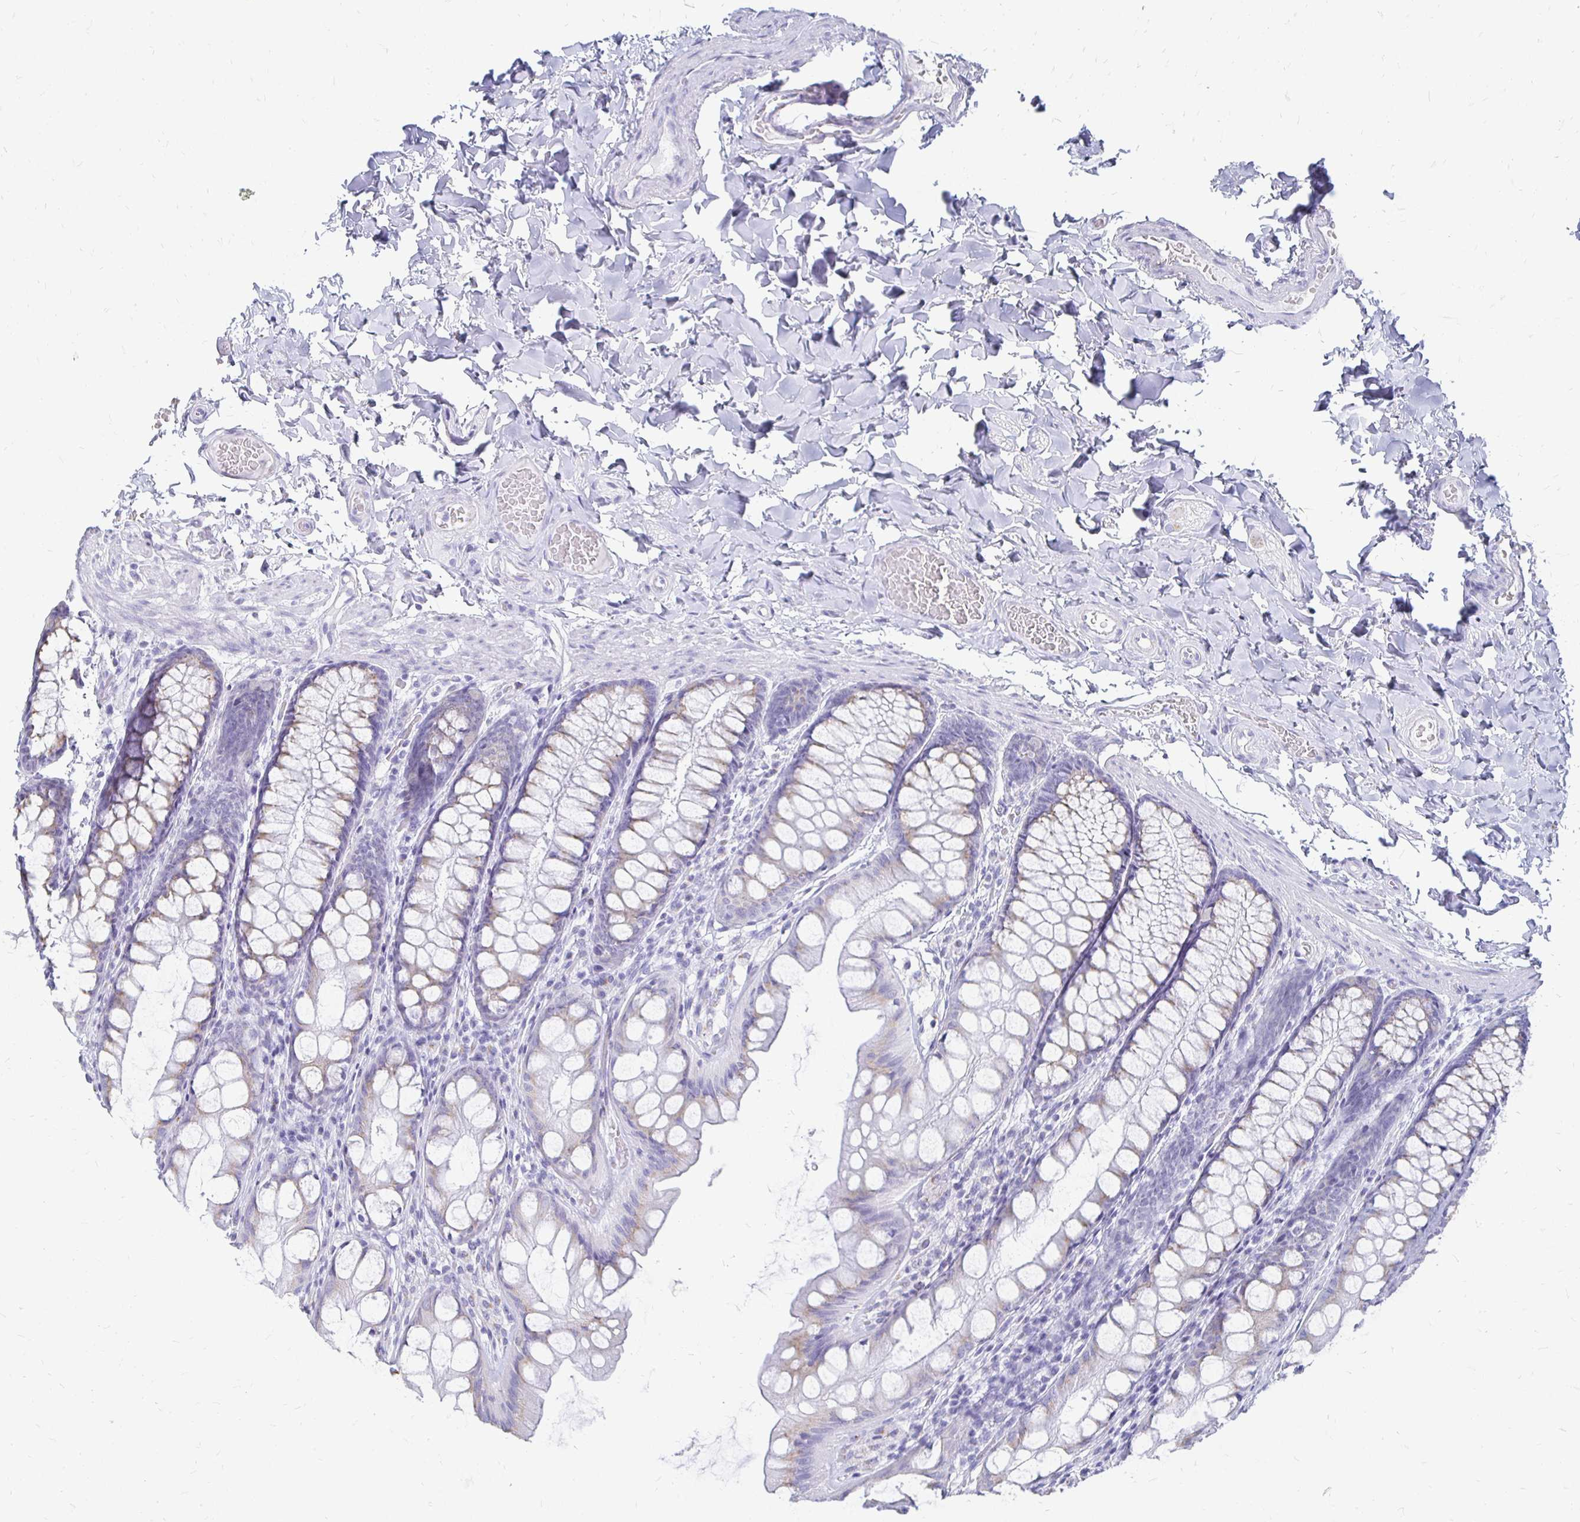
{"staining": {"intensity": "negative", "quantity": "none", "location": "none"}, "tissue": "colon", "cell_type": "Endothelial cells", "image_type": "normal", "snomed": [{"axis": "morphology", "description": "Normal tissue, NOS"}, {"axis": "topography", "description": "Colon"}], "caption": "Colon was stained to show a protein in brown. There is no significant expression in endothelial cells. (DAB immunohistochemistry (IHC) visualized using brightfield microscopy, high magnification).", "gene": "PAGE4", "patient": {"sex": "male", "age": 47}}